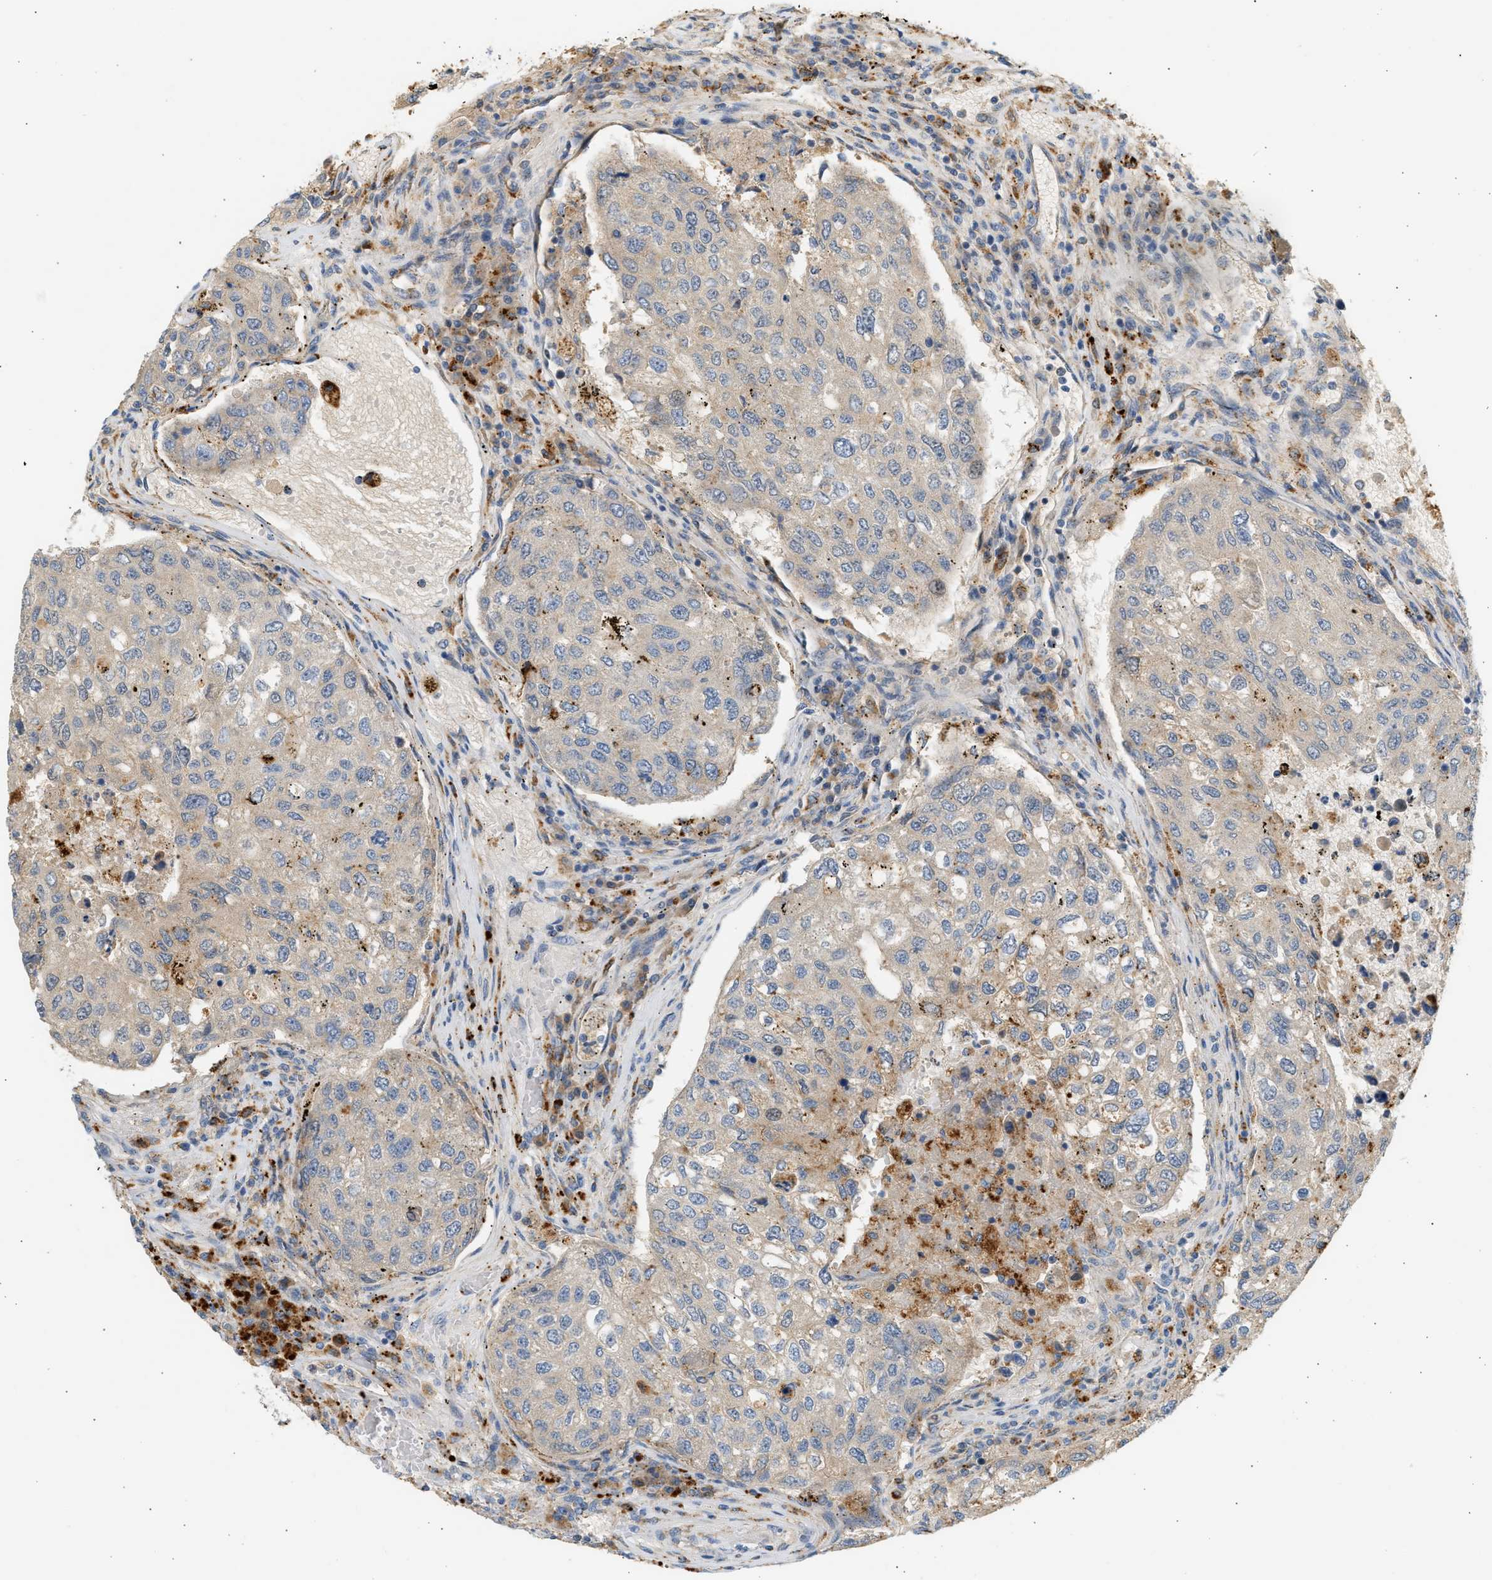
{"staining": {"intensity": "weak", "quantity": ">75%", "location": "cytoplasmic/membranous"}, "tissue": "urothelial cancer", "cell_type": "Tumor cells", "image_type": "cancer", "snomed": [{"axis": "morphology", "description": "Urothelial carcinoma, High grade"}, {"axis": "topography", "description": "Lymph node"}, {"axis": "topography", "description": "Urinary bladder"}], "caption": "This micrograph shows urothelial carcinoma (high-grade) stained with IHC to label a protein in brown. The cytoplasmic/membranous of tumor cells show weak positivity for the protein. Nuclei are counter-stained blue.", "gene": "ENTHD1", "patient": {"sex": "male", "age": 51}}